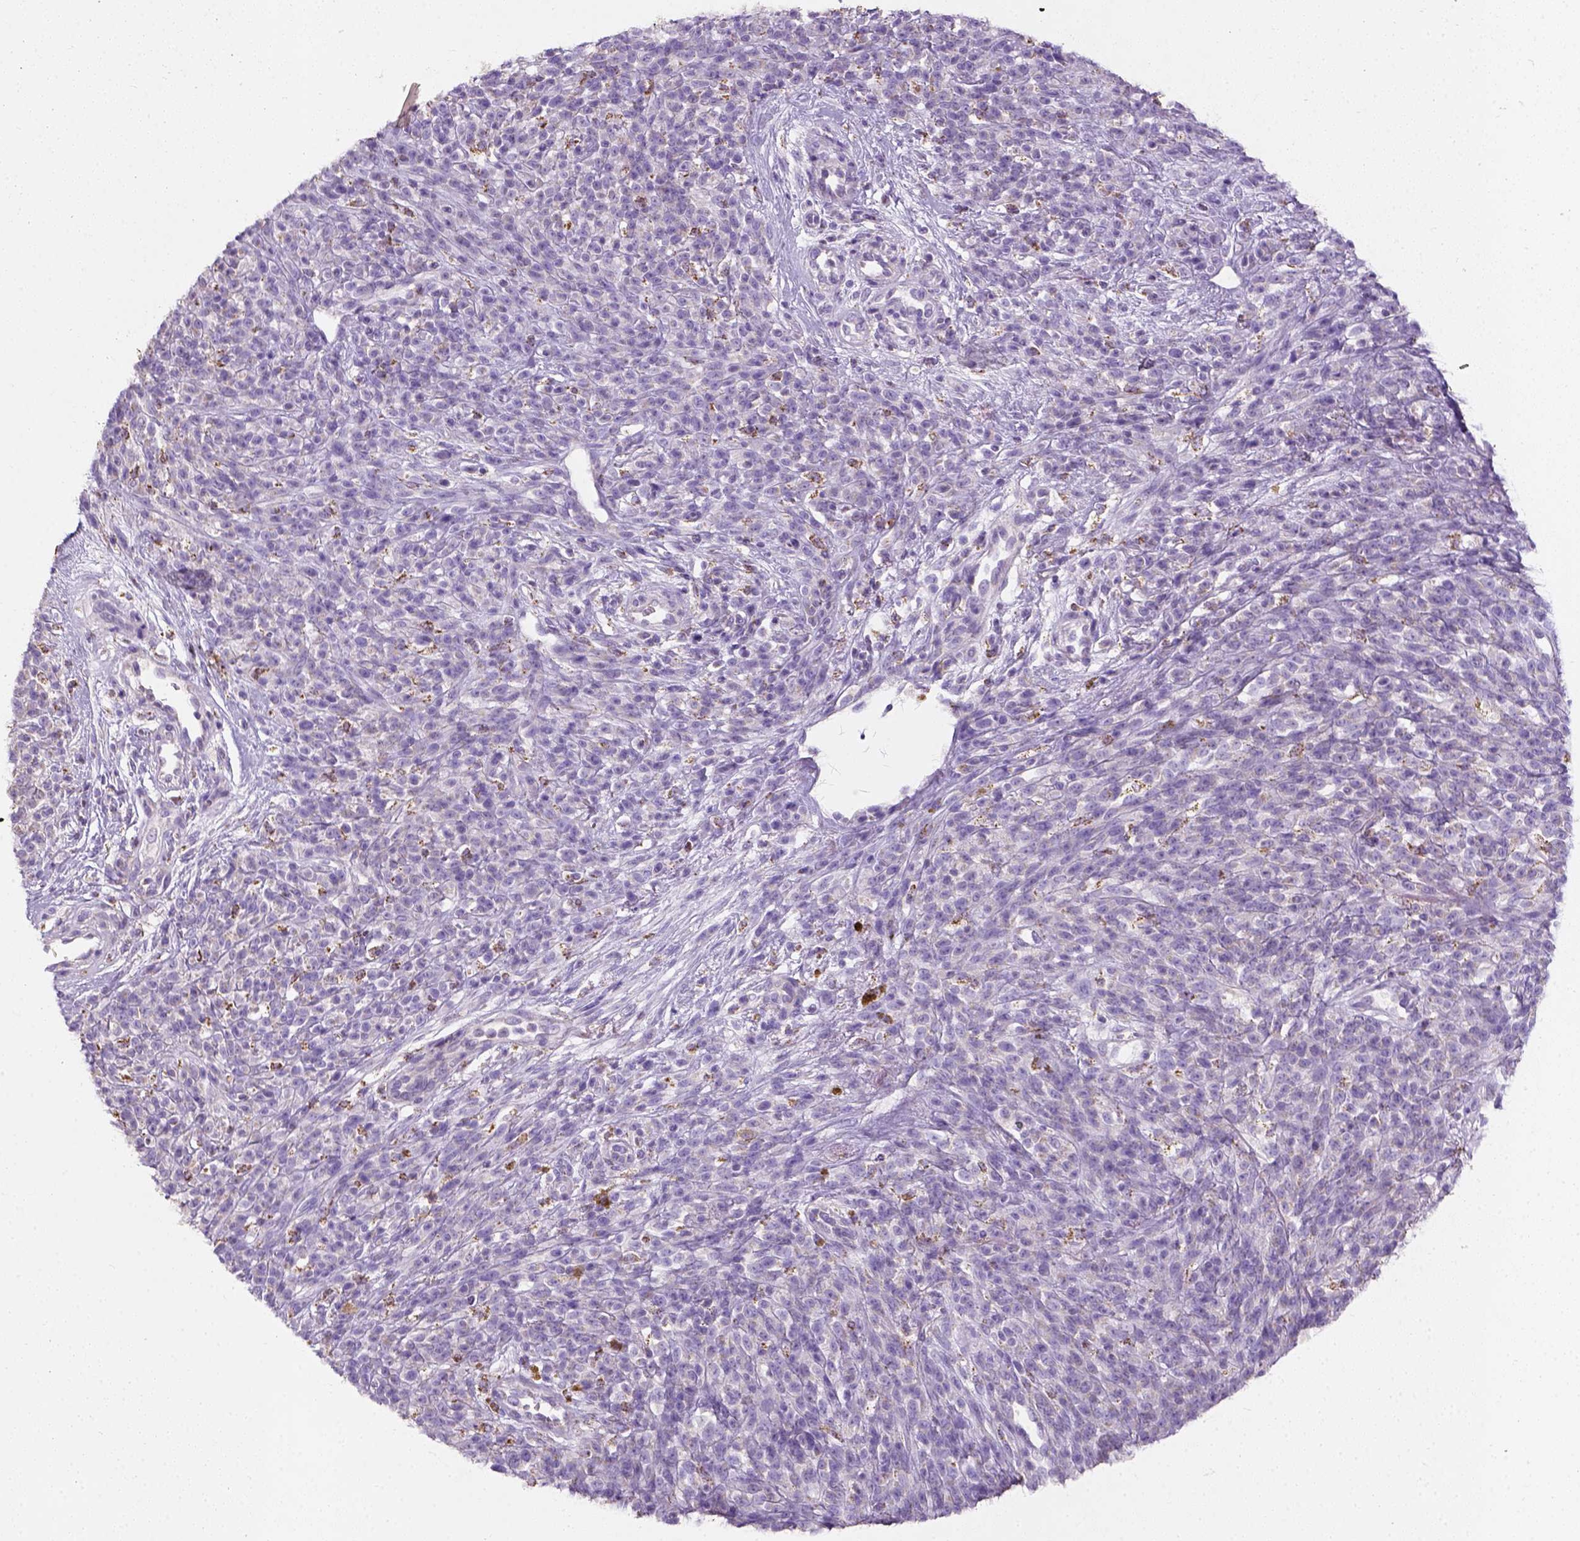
{"staining": {"intensity": "negative", "quantity": "none", "location": "none"}, "tissue": "melanoma", "cell_type": "Tumor cells", "image_type": "cancer", "snomed": [{"axis": "morphology", "description": "Malignant melanoma, NOS"}, {"axis": "topography", "description": "Skin"}, {"axis": "topography", "description": "Skin of trunk"}], "caption": "A high-resolution image shows immunohistochemistry (IHC) staining of melanoma, which demonstrates no significant positivity in tumor cells.", "gene": "CHODL", "patient": {"sex": "male", "age": 74}}